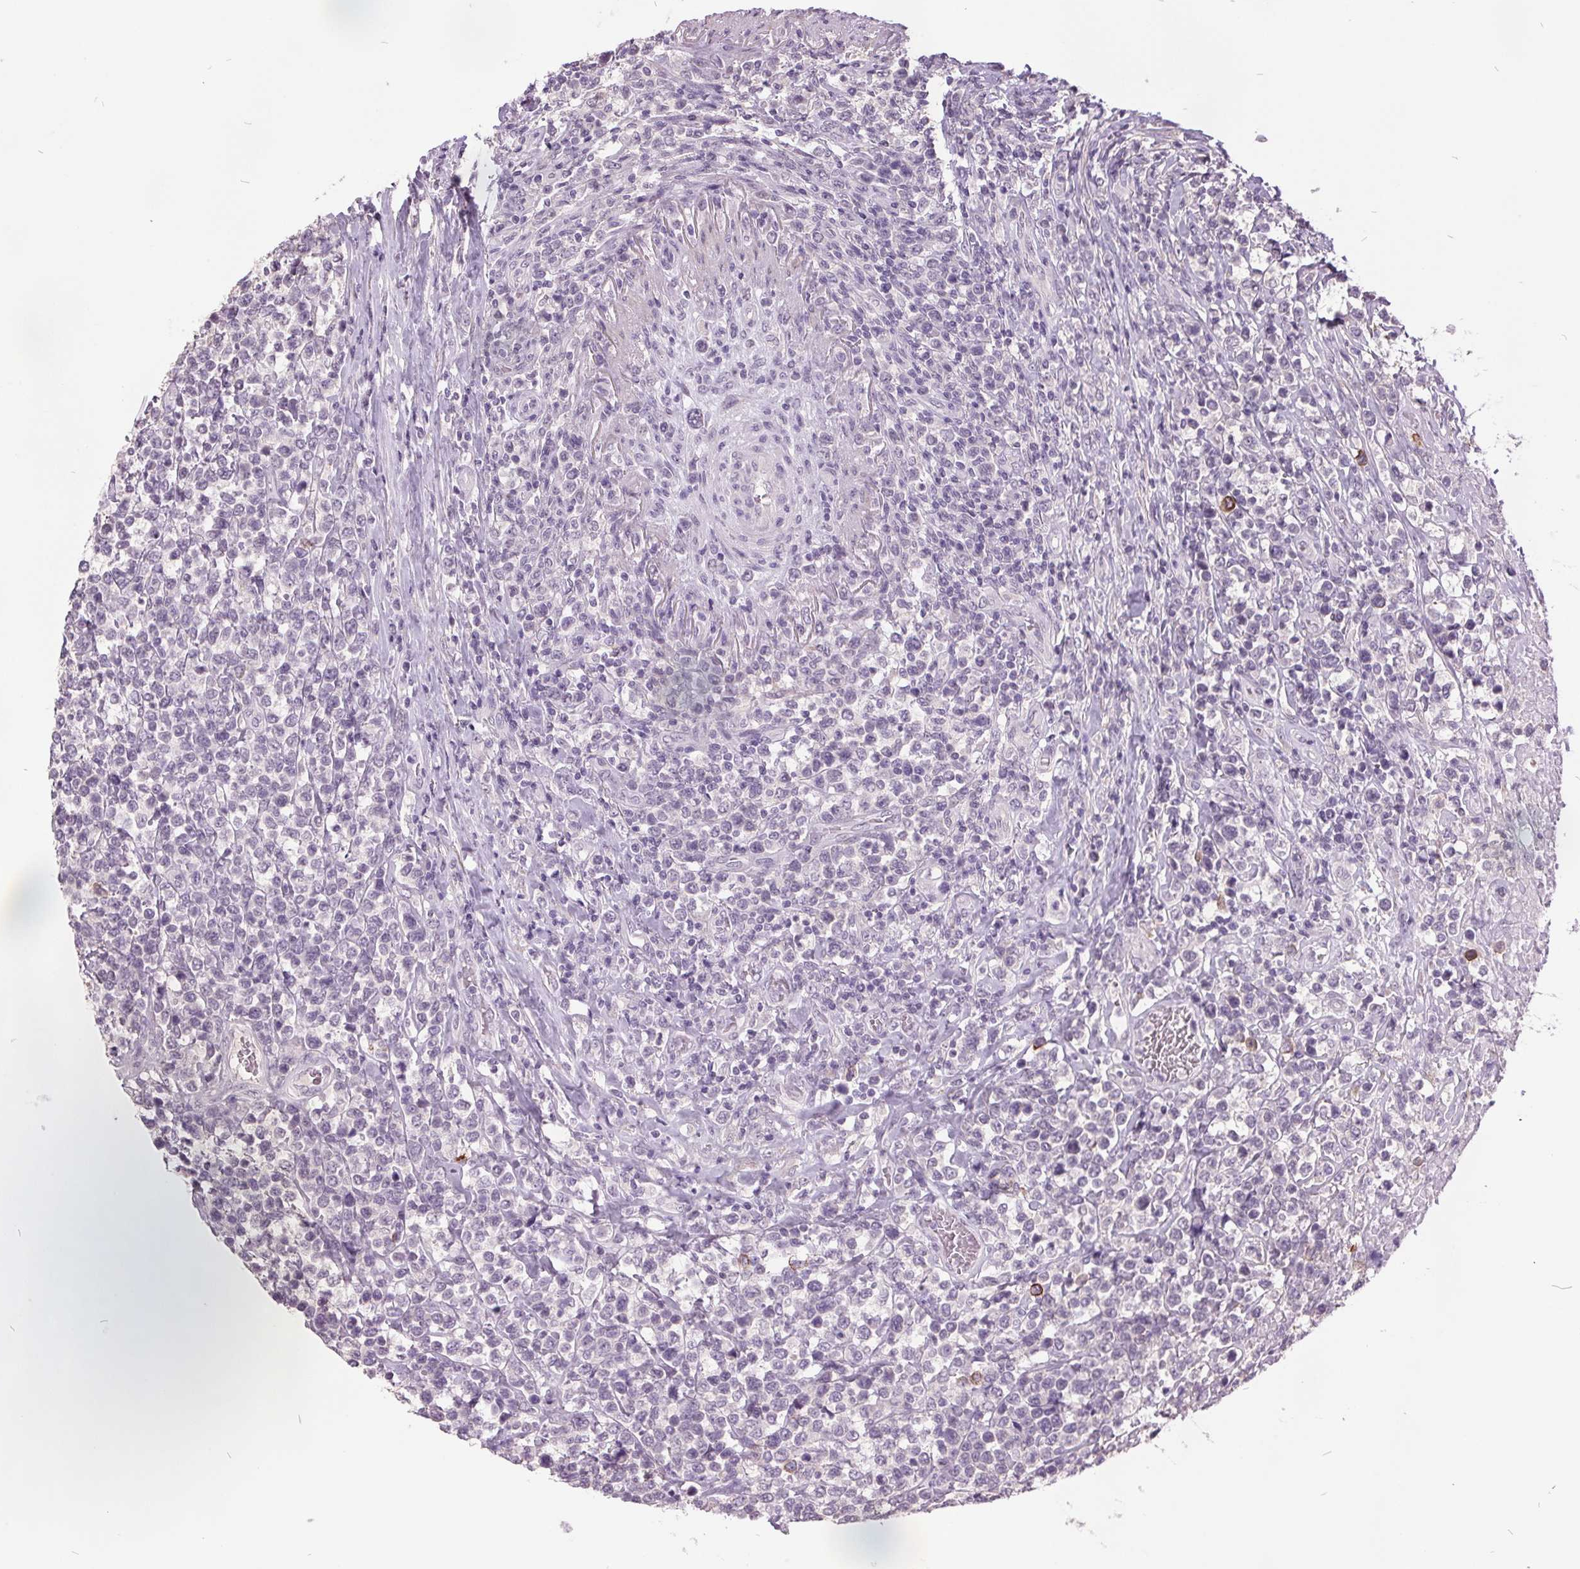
{"staining": {"intensity": "negative", "quantity": "none", "location": "none"}, "tissue": "lymphoma", "cell_type": "Tumor cells", "image_type": "cancer", "snomed": [{"axis": "morphology", "description": "Malignant lymphoma, non-Hodgkin's type, High grade"}, {"axis": "topography", "description": "Soft tissue"}], "caption": "Tumor cells show no significant protein positivity in malignant lymphoma, non-Hodgkin's type (high-grade). (DAB IHC visualized using brightfield microscopy, high magnification).", "gene": "C2orf16", "patient": {"sex": "female", "age": 56}}